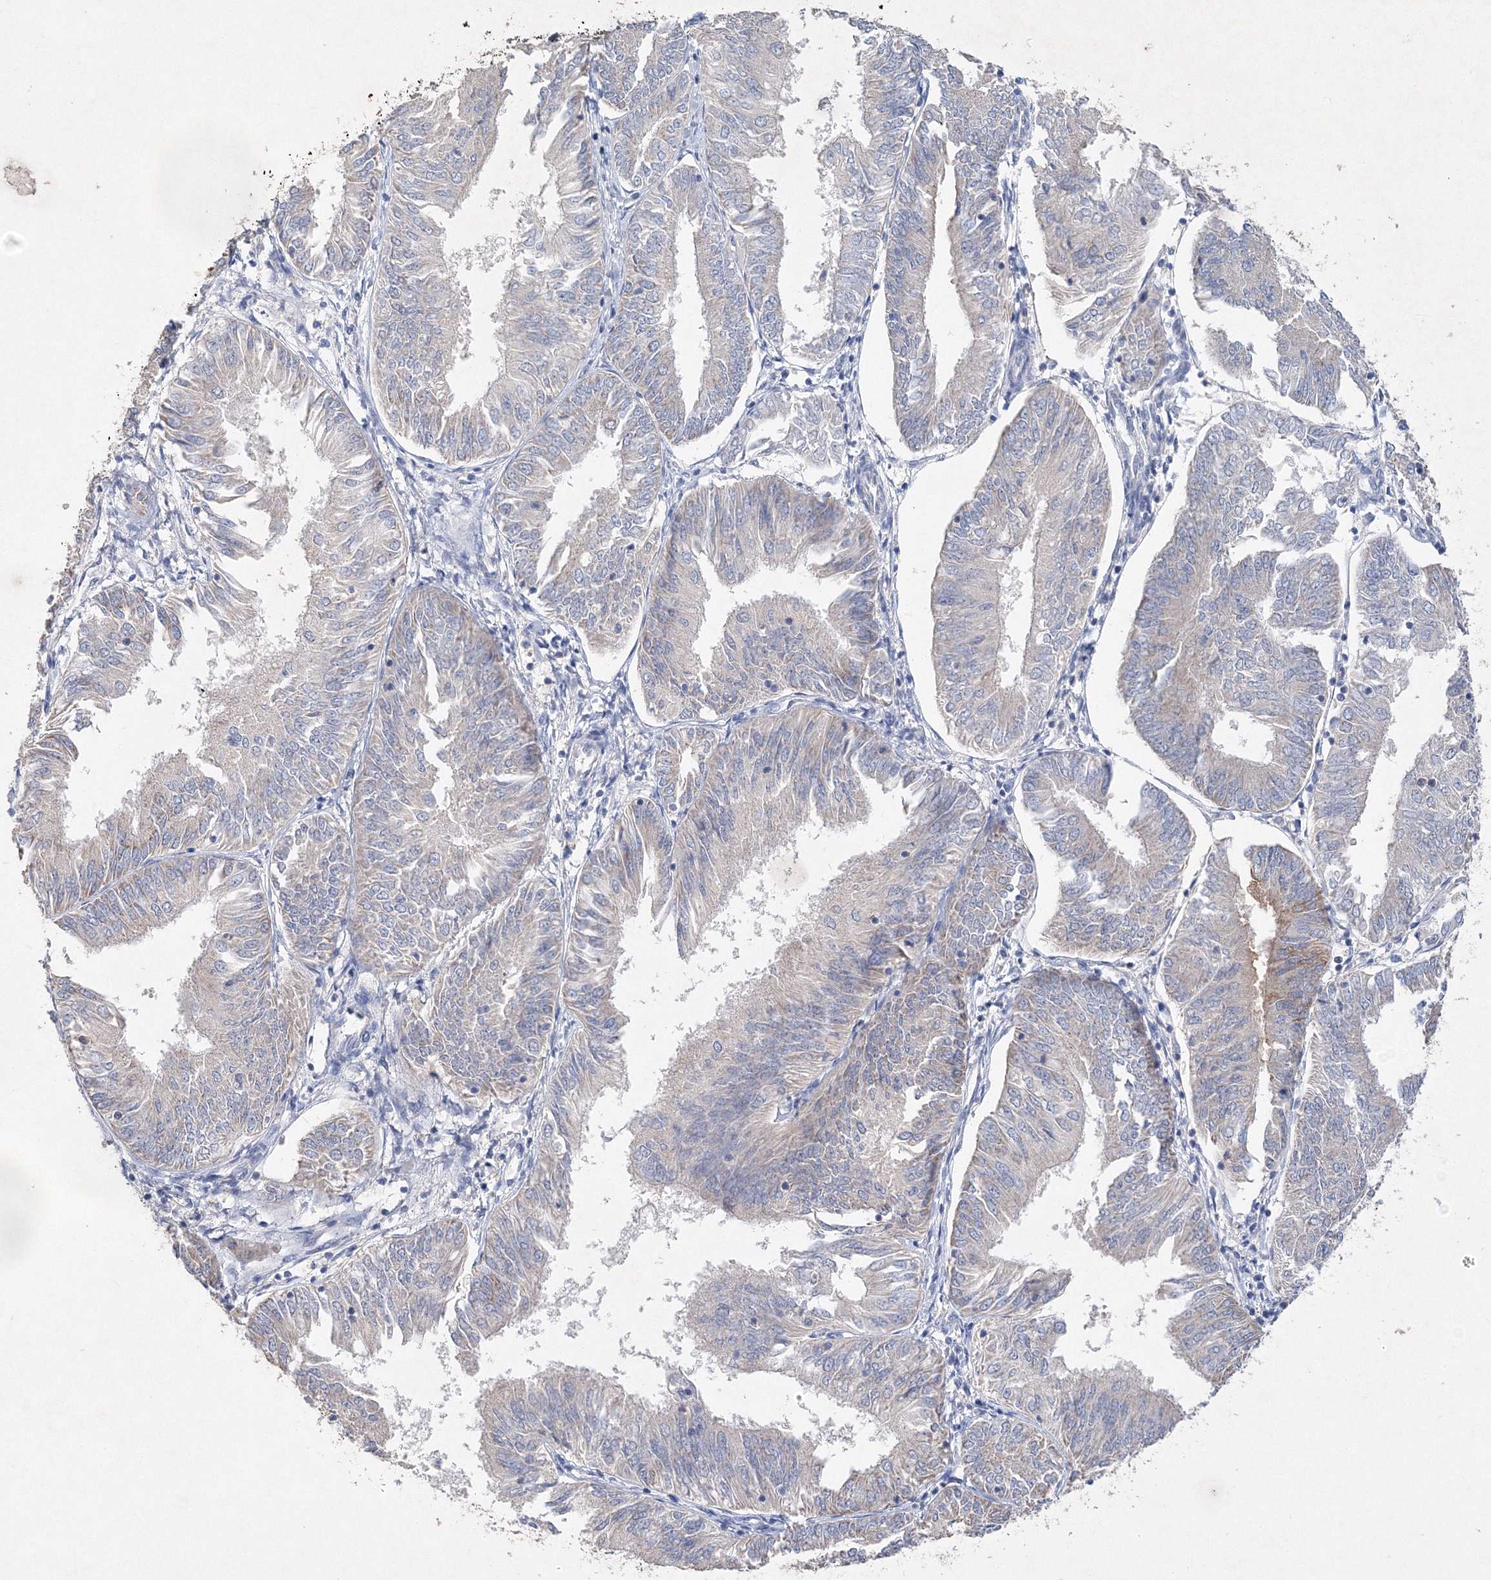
{"staining": {"intensity": "negative", "quantity": "none", "location": "none"}, "tissue": "endometrial cancer", "cell_type": "Tumor cells", "image_type": "cancer", "snomed": [{"axis": "morphology", "description": "Adenocarcinoma, NOS"}, {"axis": "topography", "description": "Endometrium"}], "caption": "A micrograph of human endometrial cancer is negative for staining in tumor cells.", "gene": "GLS", "patient": {"sex": "female", "age": 58}}